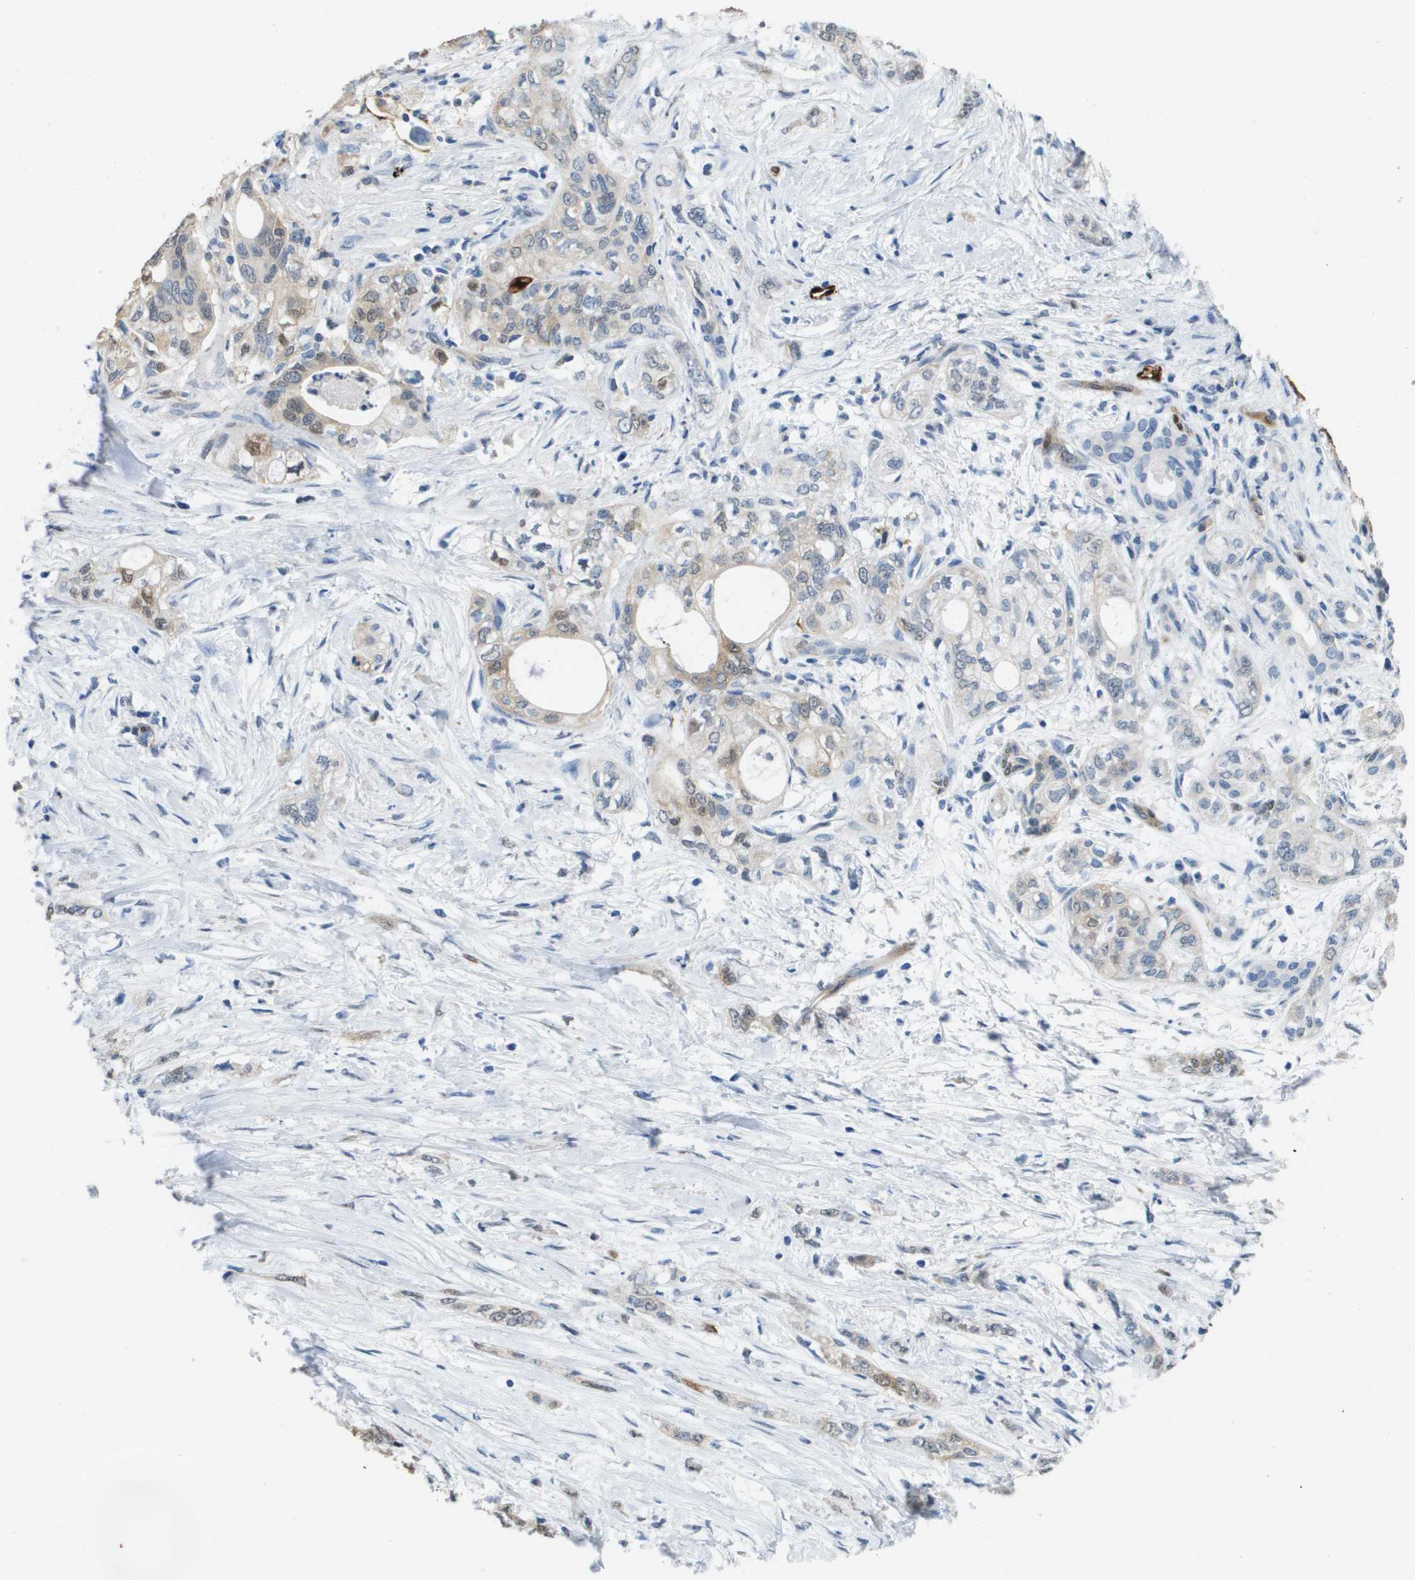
{"staining": {"intensity": "weak", "quantity": "<25%", "location": "cytoplasmic/membranous"}, "tissue": "pancreatic cancer", "cell_type": "Tumor cells", "image_type": "cancer", "snomed": [{"axis": "morphology", "description": "Adenocarcinoma, NOS"}, {"axis": "topography", "description": "Pancreas"}], "caption": "The micrograph reveals no staining of tumor cells in pancreatic cancer (adenocarcinoma). Nuclei are stained in blue.", "gene": "FABP5", "patient": {"sex": "male", "age": 70}}